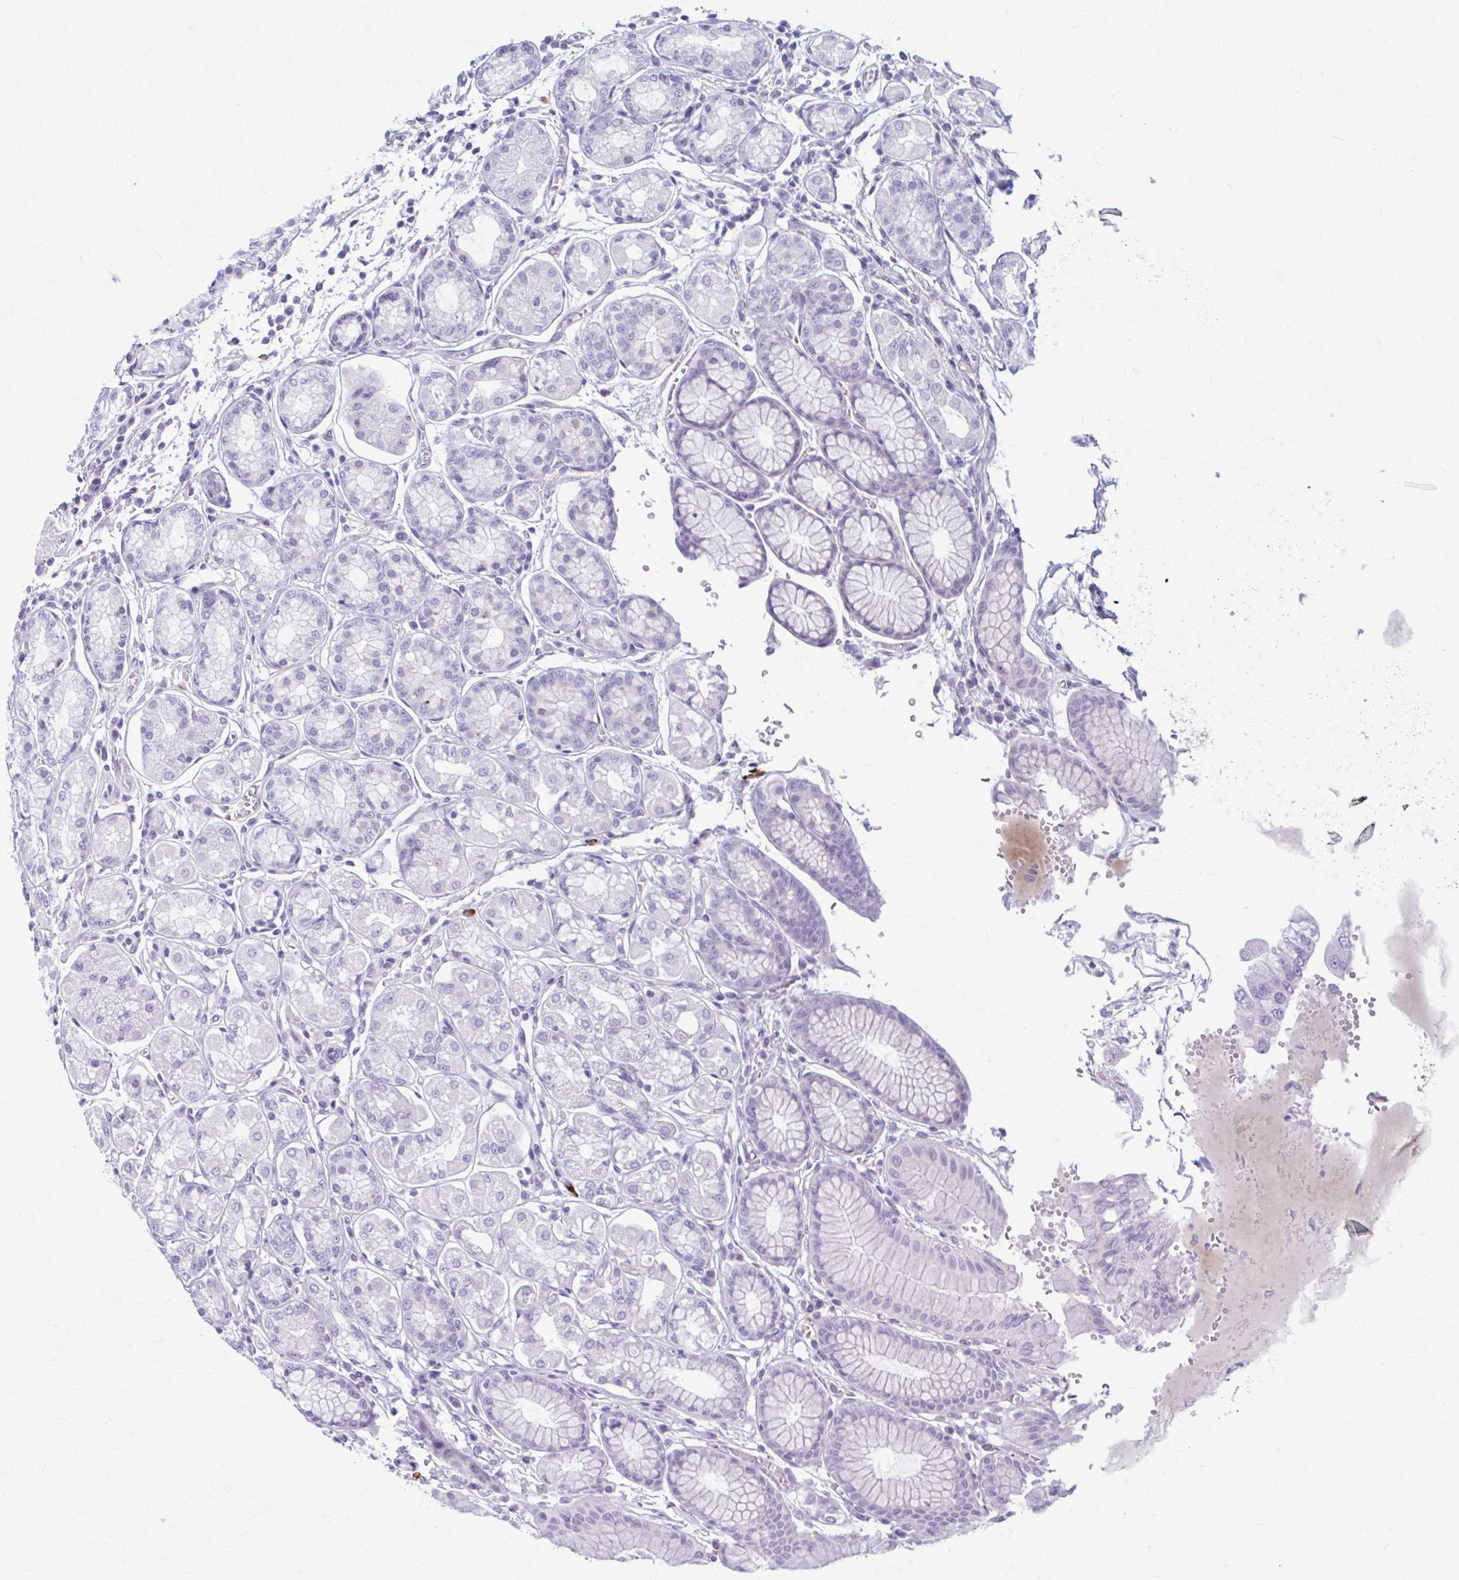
{"staining": {"intensity": "negative", "quantity": "none", "location": "none"}, "tissue": "stomach", "cell_type": "Glandular cells", "image_type": "normal", "snomed": [{"axis": "morphology", "description": "Normal tissue, NOS"}, {"axis": "topography", "description": "Stomach"}, {"axis": "topography", "description": "Stomach, lower"}], "caption": "High magnification brightfield microscopy of unremarkable stomach stained with DAB (brown) and counterstained with hematoxylin (blue): glandular cells show no significant positivity. (DAB (3,3'-diaminobenzidine) immunohistochemistry visualized using brightfield microscopy, high magnification).", "gene": "C12orf71", "patient": {"sex": "male", "age": 76}}